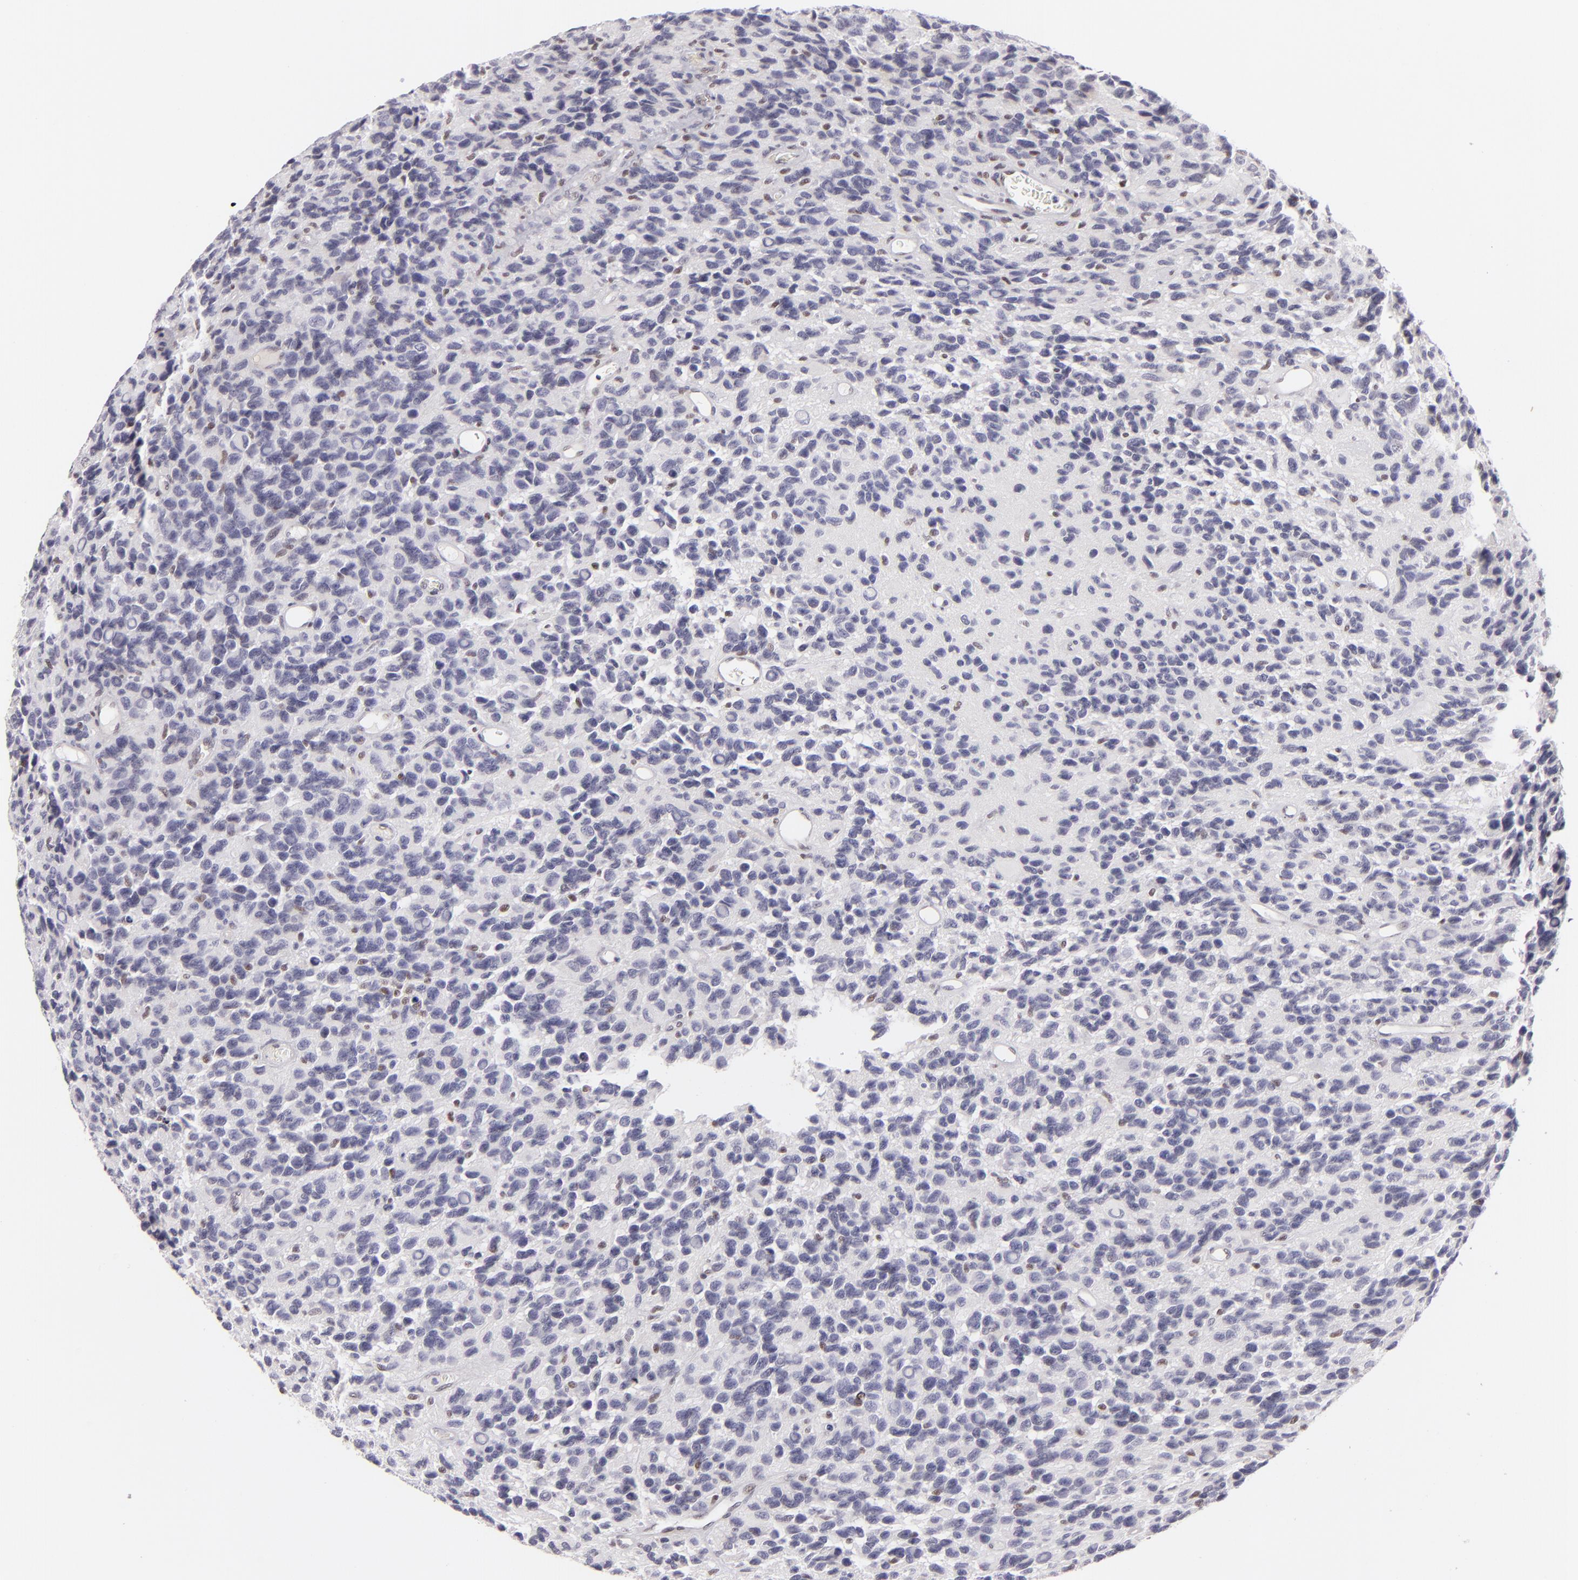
{"staining": {"intensity": "negative", "quantity": "none", "location": "none"}, "tissue": "glioma", "cell_type": "Tumor cells", "image_type": "cancer", "snomed": [{"axis": "morphology", "description": "Glioma, malignant, High grade"}, {"axis": "topography", "description": "Brain"}], "caption": "High power microscopy image of an immunohistochemistry (IHC) photomicrograph of glioma, revealing no significant expression in tumor cells.", "gene": "POU2F1", "patient": {"sex": "male", "age": 77}}